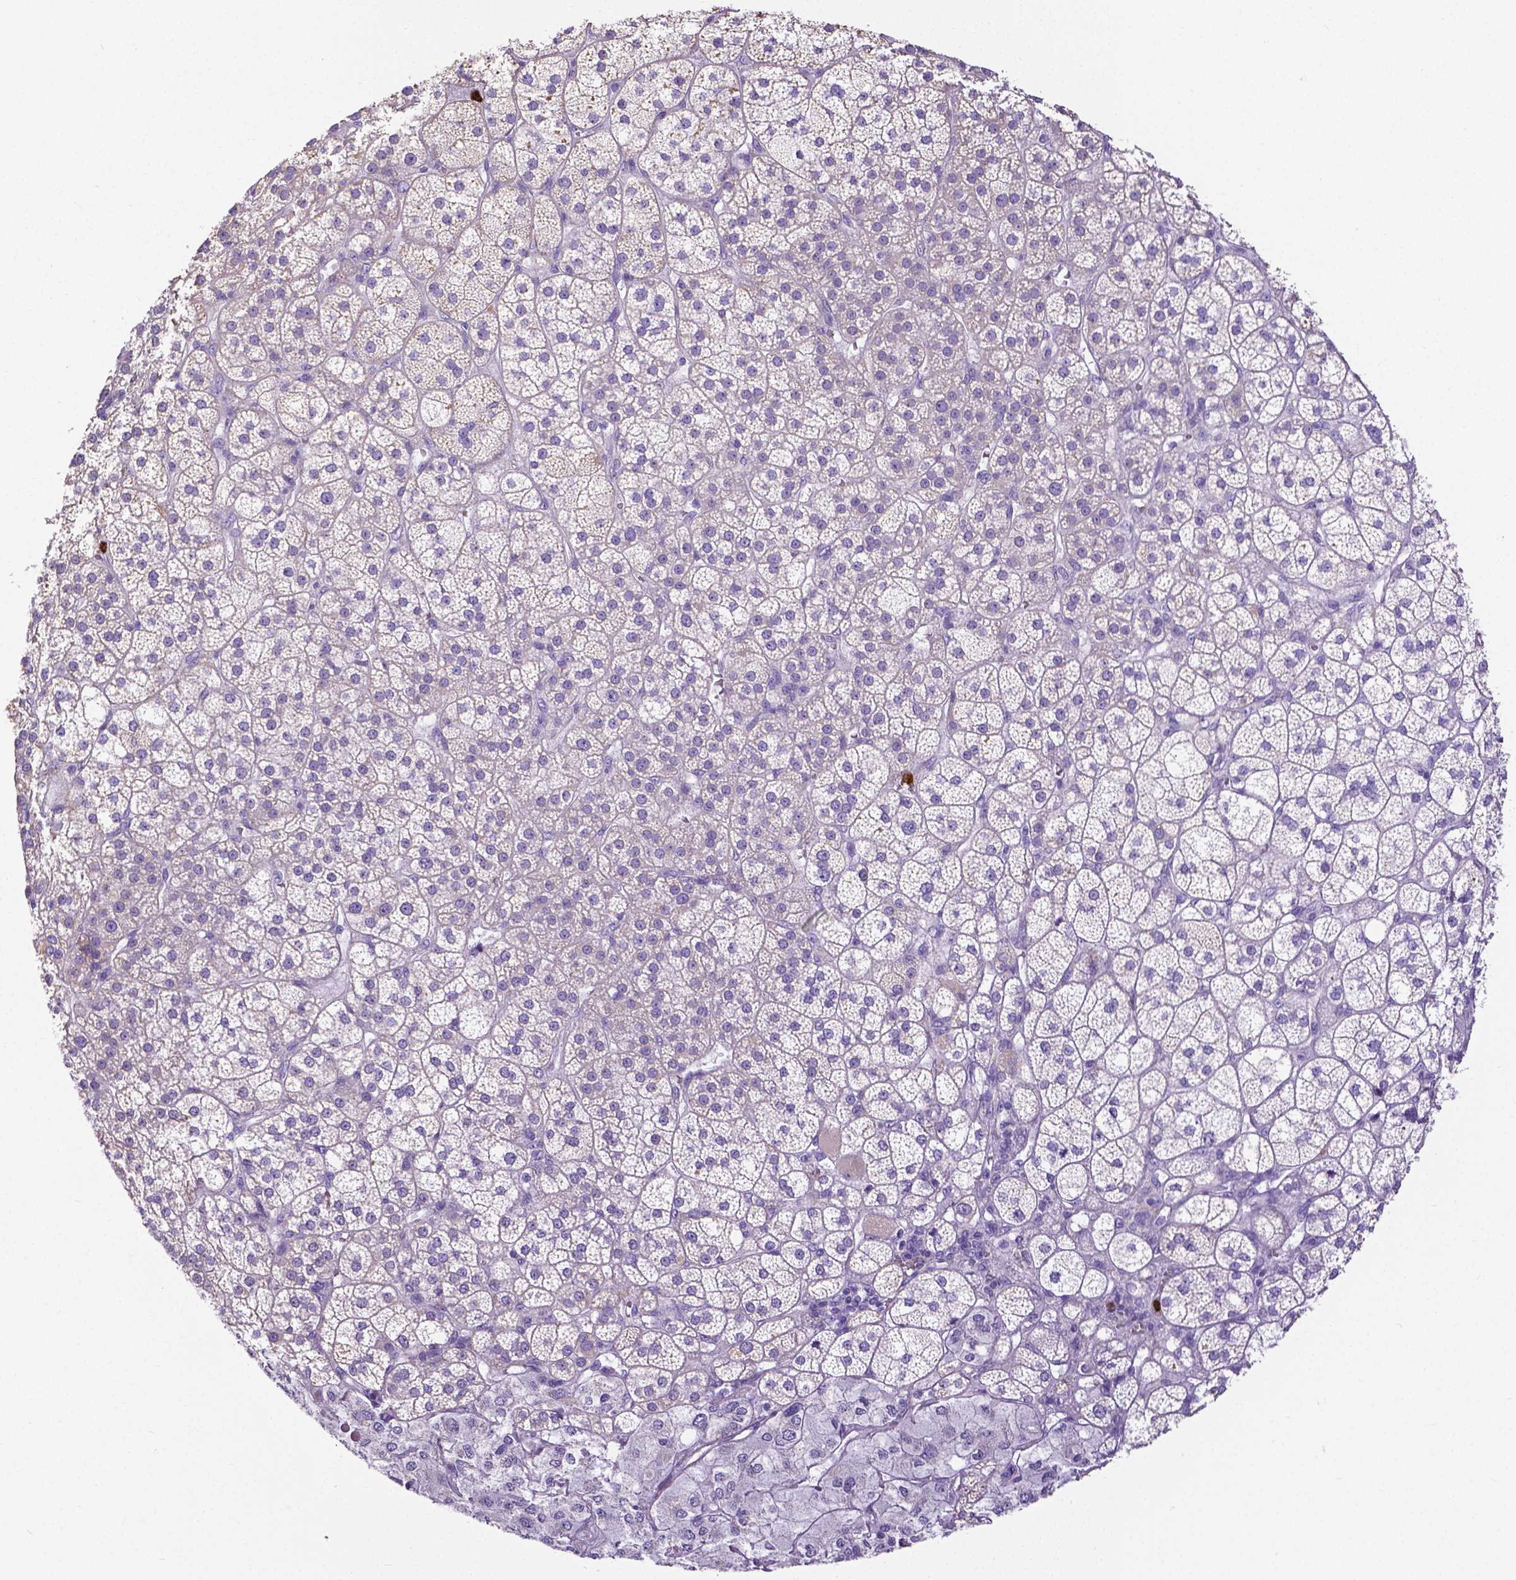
{"staining": {"intensity": "weak", "quantity": "<25%", "location": "cytoplasmic/membranous"}, "tissue": "adrenal gland", "cell_type": "Glandular cells", "image_type": "normal", "snomed": [{"axis": "morphology", "description": "Normal tissue, NOS"}, {"axis": "topography", "description": "Adrenal gland"}], "caption": "Immunohistochemistry image of normal adrenal gland: adrenal gland stained with DAB (3,3'-diaminobenzidine) displays no significant protein positivity in glandular cells.", "gene": "MMP9", "patient": {"sex": "female", "age": 60}}